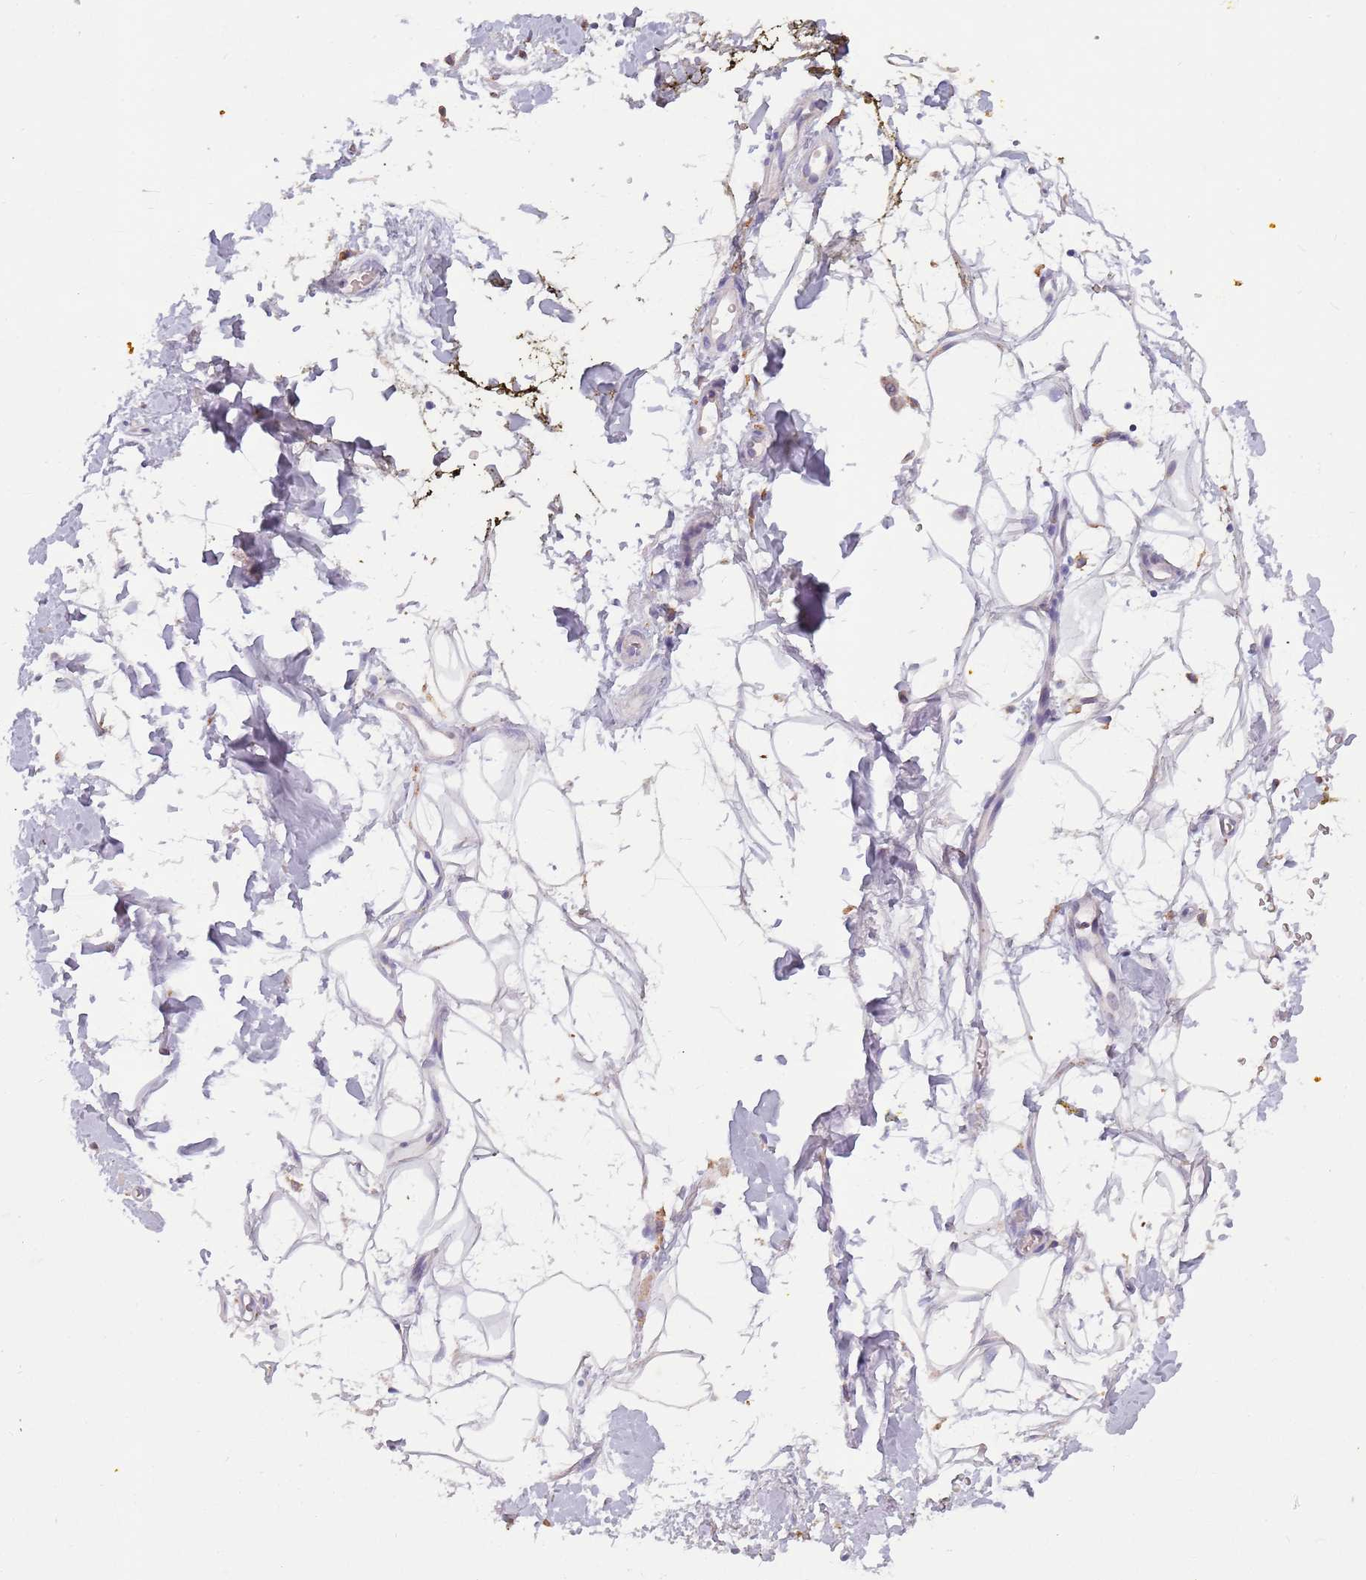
{"staining": {"intensity": "negative", "quantity": "none", "location": "none"}, "tissue": "adipose tissue", "cell_type": "Adipocytes", "image_type": "normal", "snomed": [{"axis": "morphology", "description": "Normal tissue, NOS"}, {"axis": "morphology", "description": "Adenocarcinoma, NOS"}, {"axis": "topography", "description": "Pancreas"}, {"axis": "topography", "description": "Peripheral nerve tissue"}], "caption": "Immunohistochemistry (IHC) of normal human adipose tissue demonstrates no positivity in adipocytes.", "gene": "MAN1C1", "patient": {"sex": "male", "age": 59}}